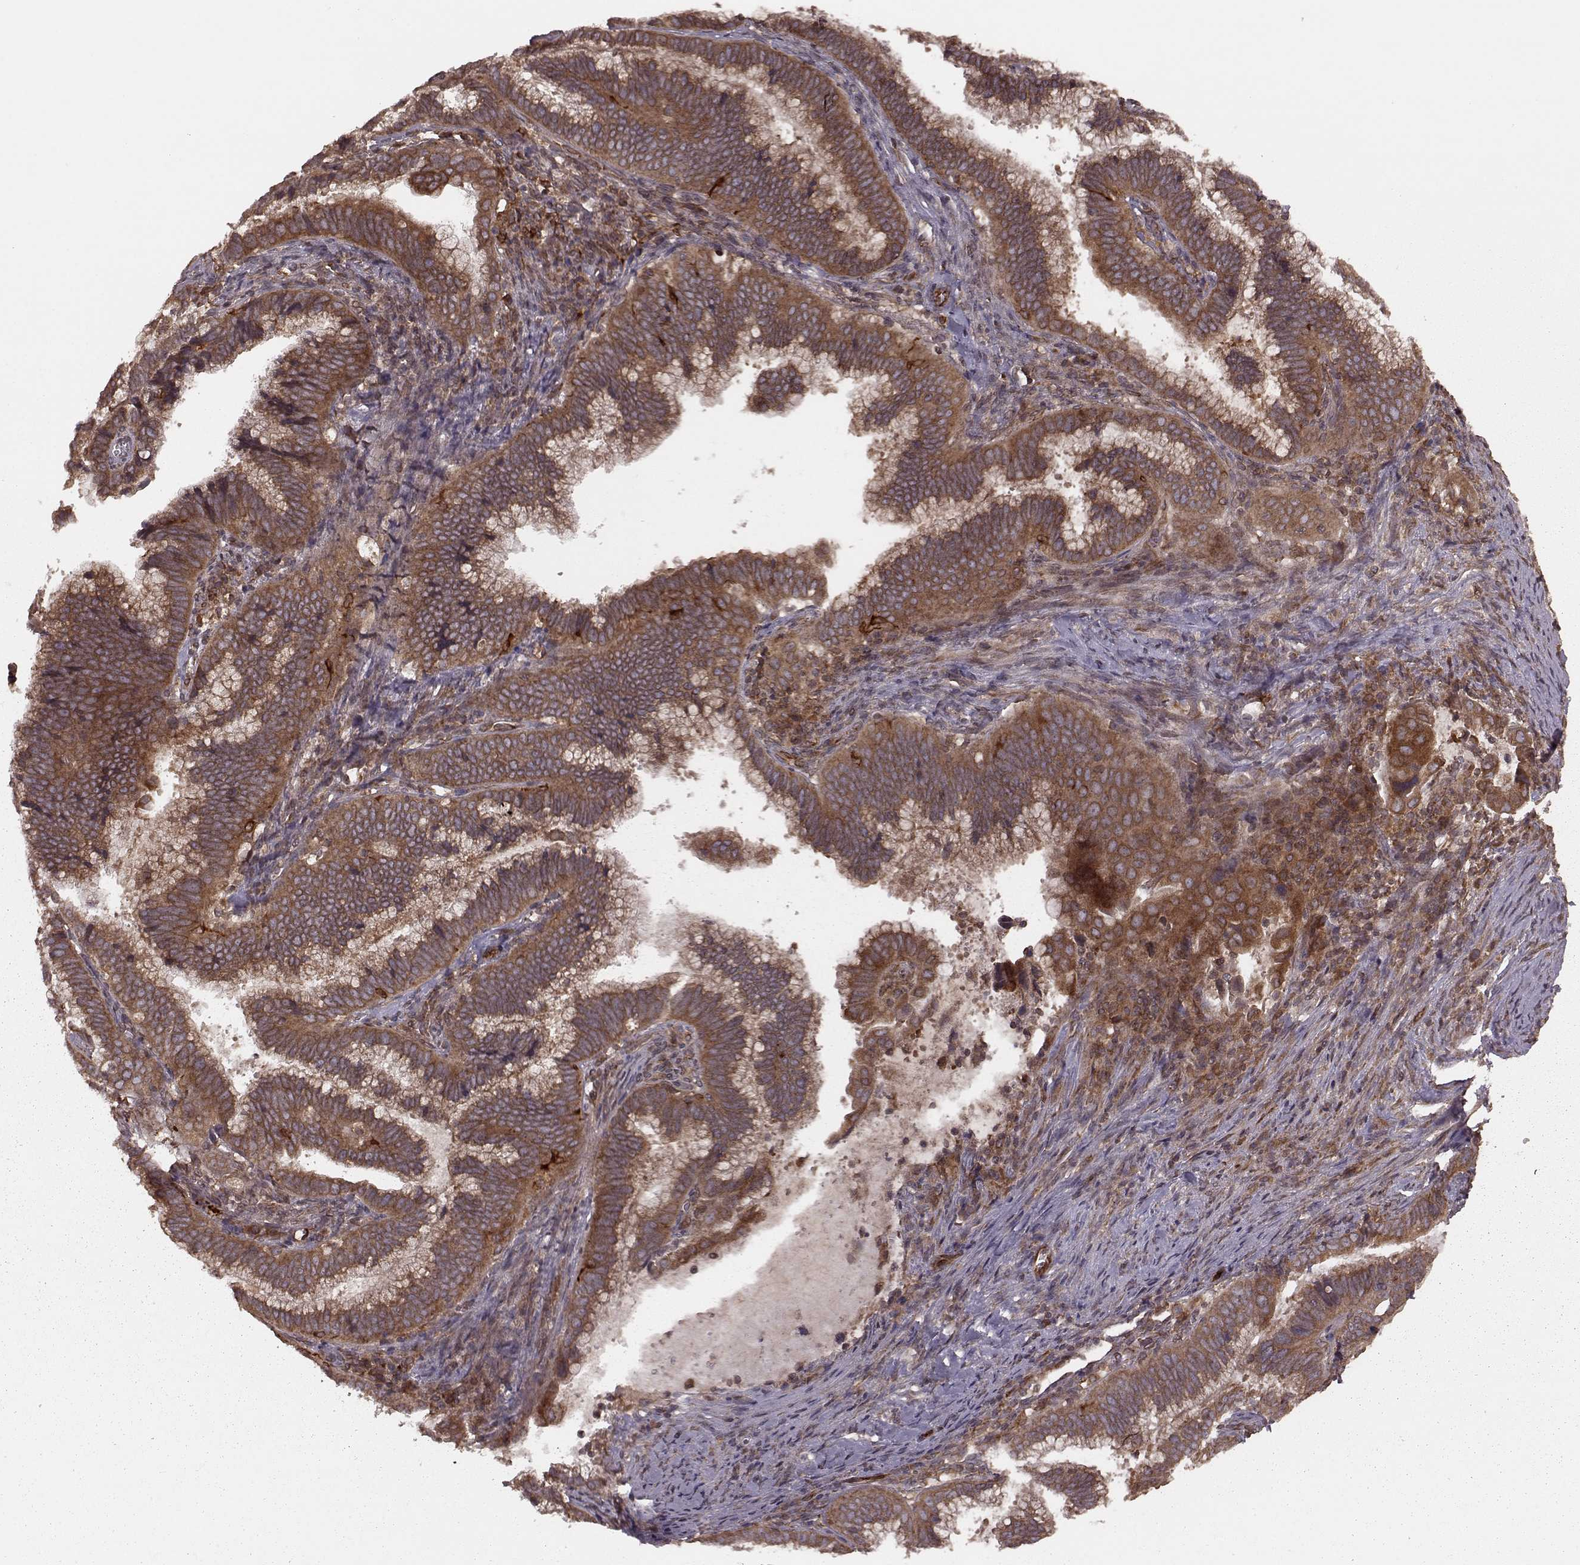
{"staining": {"intensity": "strong", "quantity": ">75%", "location": "cytoplasmic/membranous"}, "tissue": "cervical cancer", "cell_type": "Tumor cells", "image_type": "cancer", "snomed": [{"axis": "morphology", "description": "Adenocarcinoma, NOS"}, {"axis": "topography", "description": "Cervix"}], "caption": "DAB (3,3'-diaminobenzidine) immunohistochemical staining of human adenocarcinoma (cervical) reveals strong cytoplasmic/membranous protein expression in about >75% of tumor cells. (Stains: DAB (3,3'-diaminobenzidine) in brown, nuclei in blue, Microscopy: brightfield microscopy at high magnification).", "gene": "AGPAT1", "patient": {"sex": "female", "age": 61}}